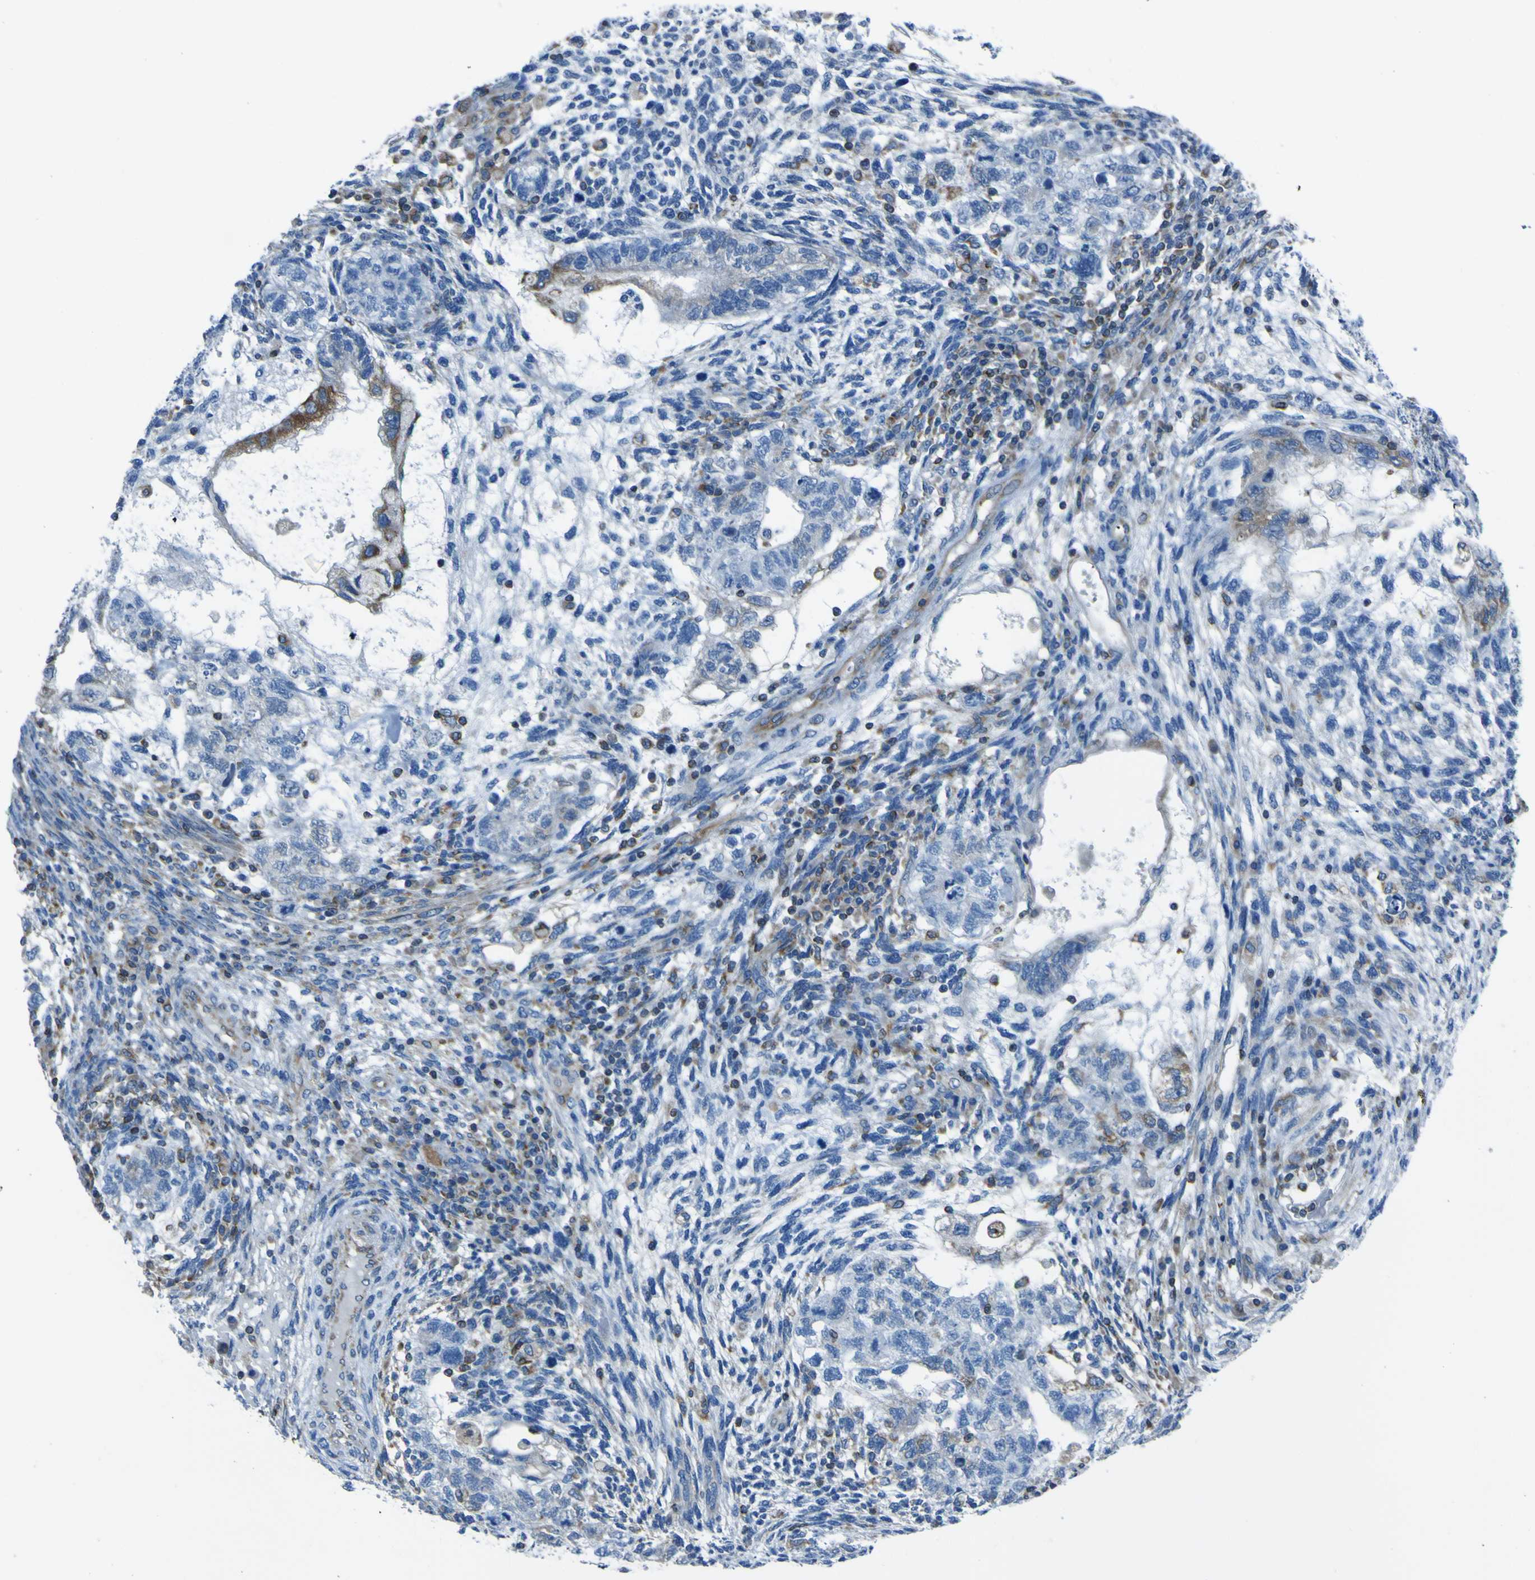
{"staining": {"intensity": "moderate", "quantity": "<25%", "location": "cytoplasmic/membranous"}, "tissue": "testis cancer", "cell_type": "Tumor cells", "image_type": "cancer", "snomed": [{"axis": "morphology", "description": "Normal tissue, NOS"}, {"axis": "morphology", "description": "Carcinoma, Embryonal, NOS"}, {"axis": "topography", "description": "Testis"}], "caption": "A photomicrograph of testis cancer (embryonal carcinoma) stained for a protein exhibits moderate cytoplasmic/membranous brown staining in tumor cells. Nuclei are stained in blue.", "gene": "STIM1", "patient": {"sex": "male", "age": 36}}